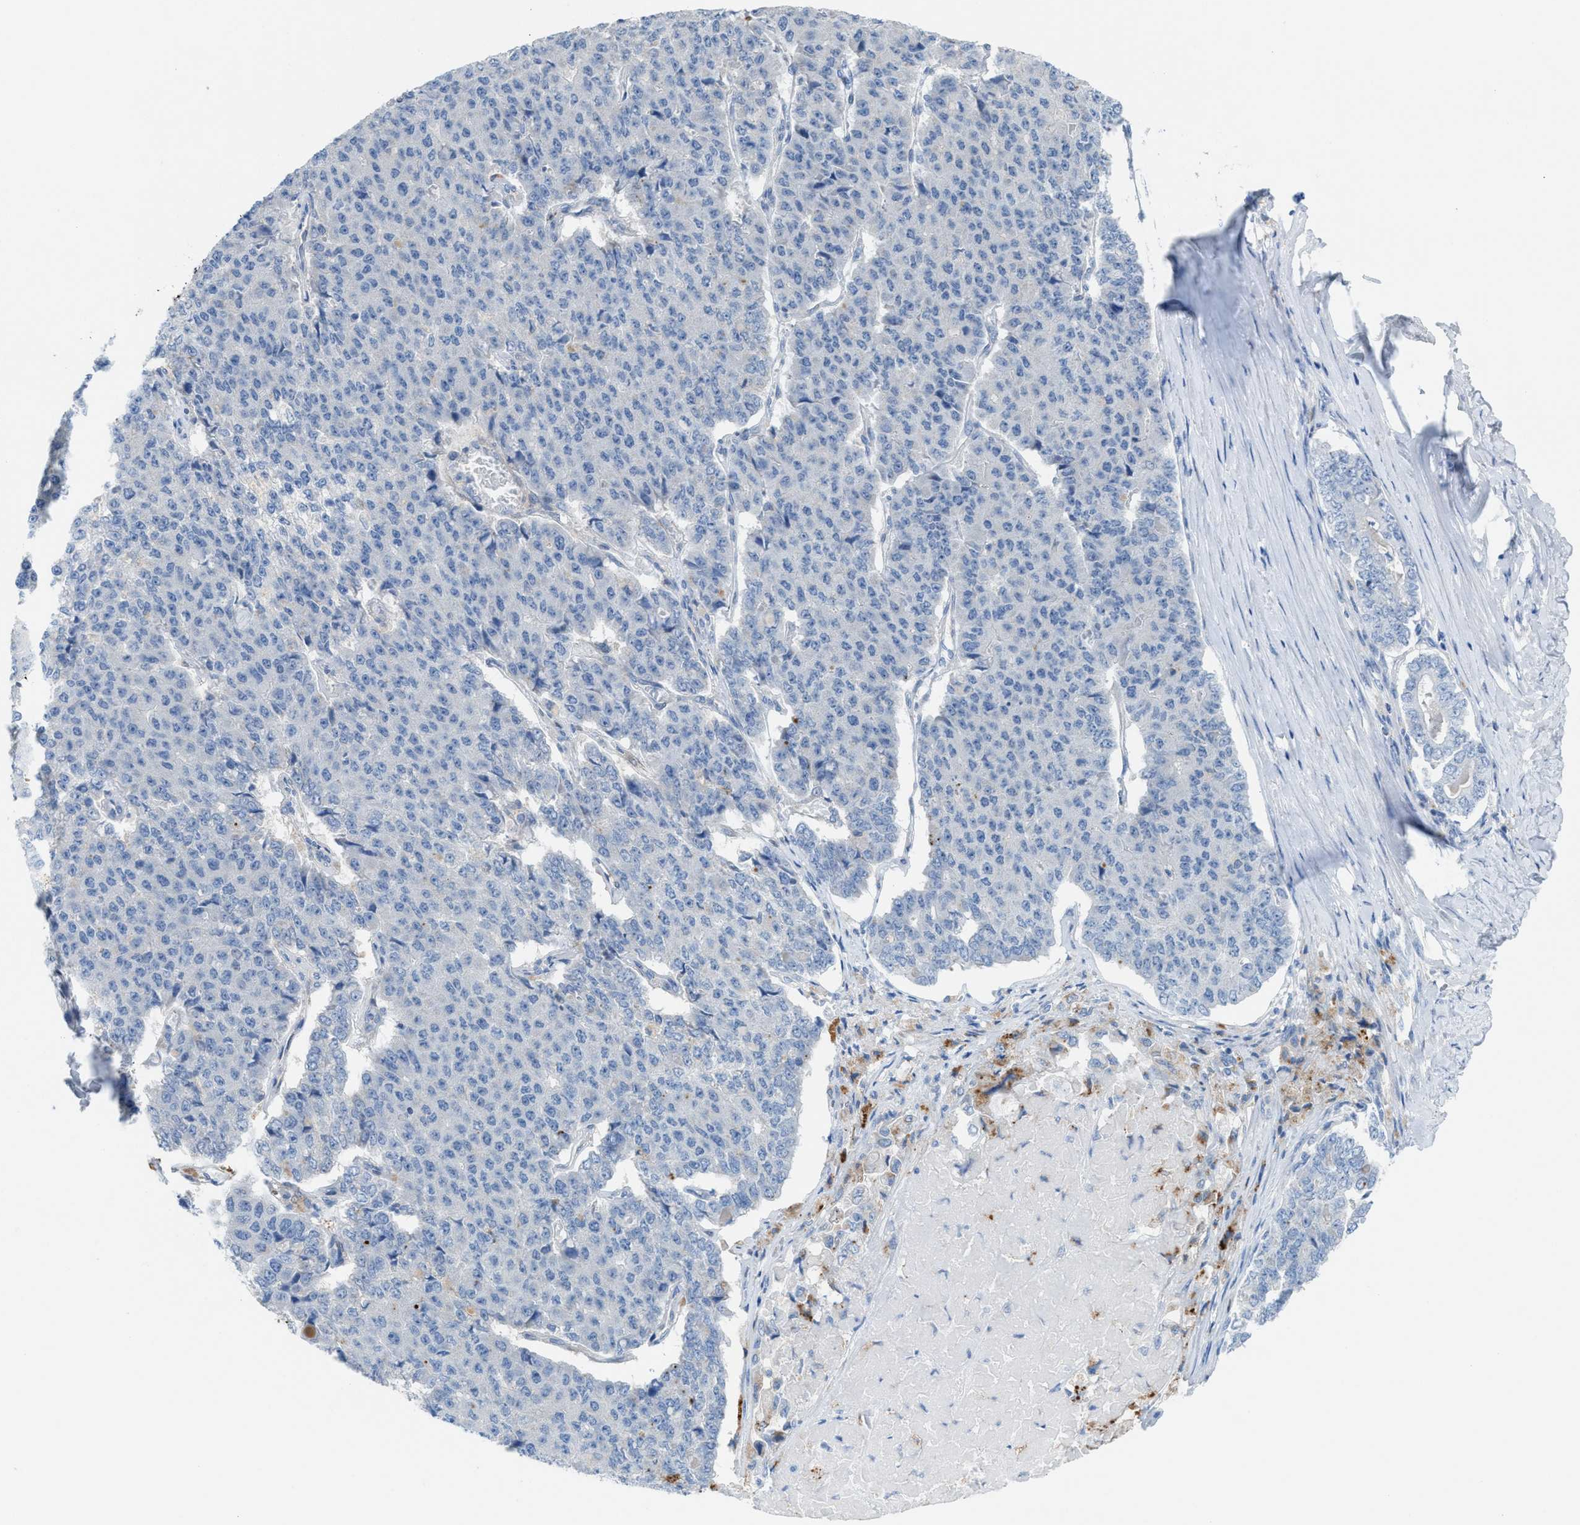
{"staining": {"intensity": "negative", "quantity": "none", "location": "none"}, "tissue": "pancreatic cancer", "cell_type": "Tumor cells", "image_type": "cancer", "snomed": [{"axis": "morphology", "description": "Adenocarcinoma, NOS"}, {"axis": "topography", "description": "Pancreas"}], "caption": "High power microscopy micrograph of an immunohistochemistry (IHC) histopathology image of pancreatic cancer, revealing no significant staining in tumor cells.", "gene": "ASPA", "patient": {"sex": "male", "age": 50}}